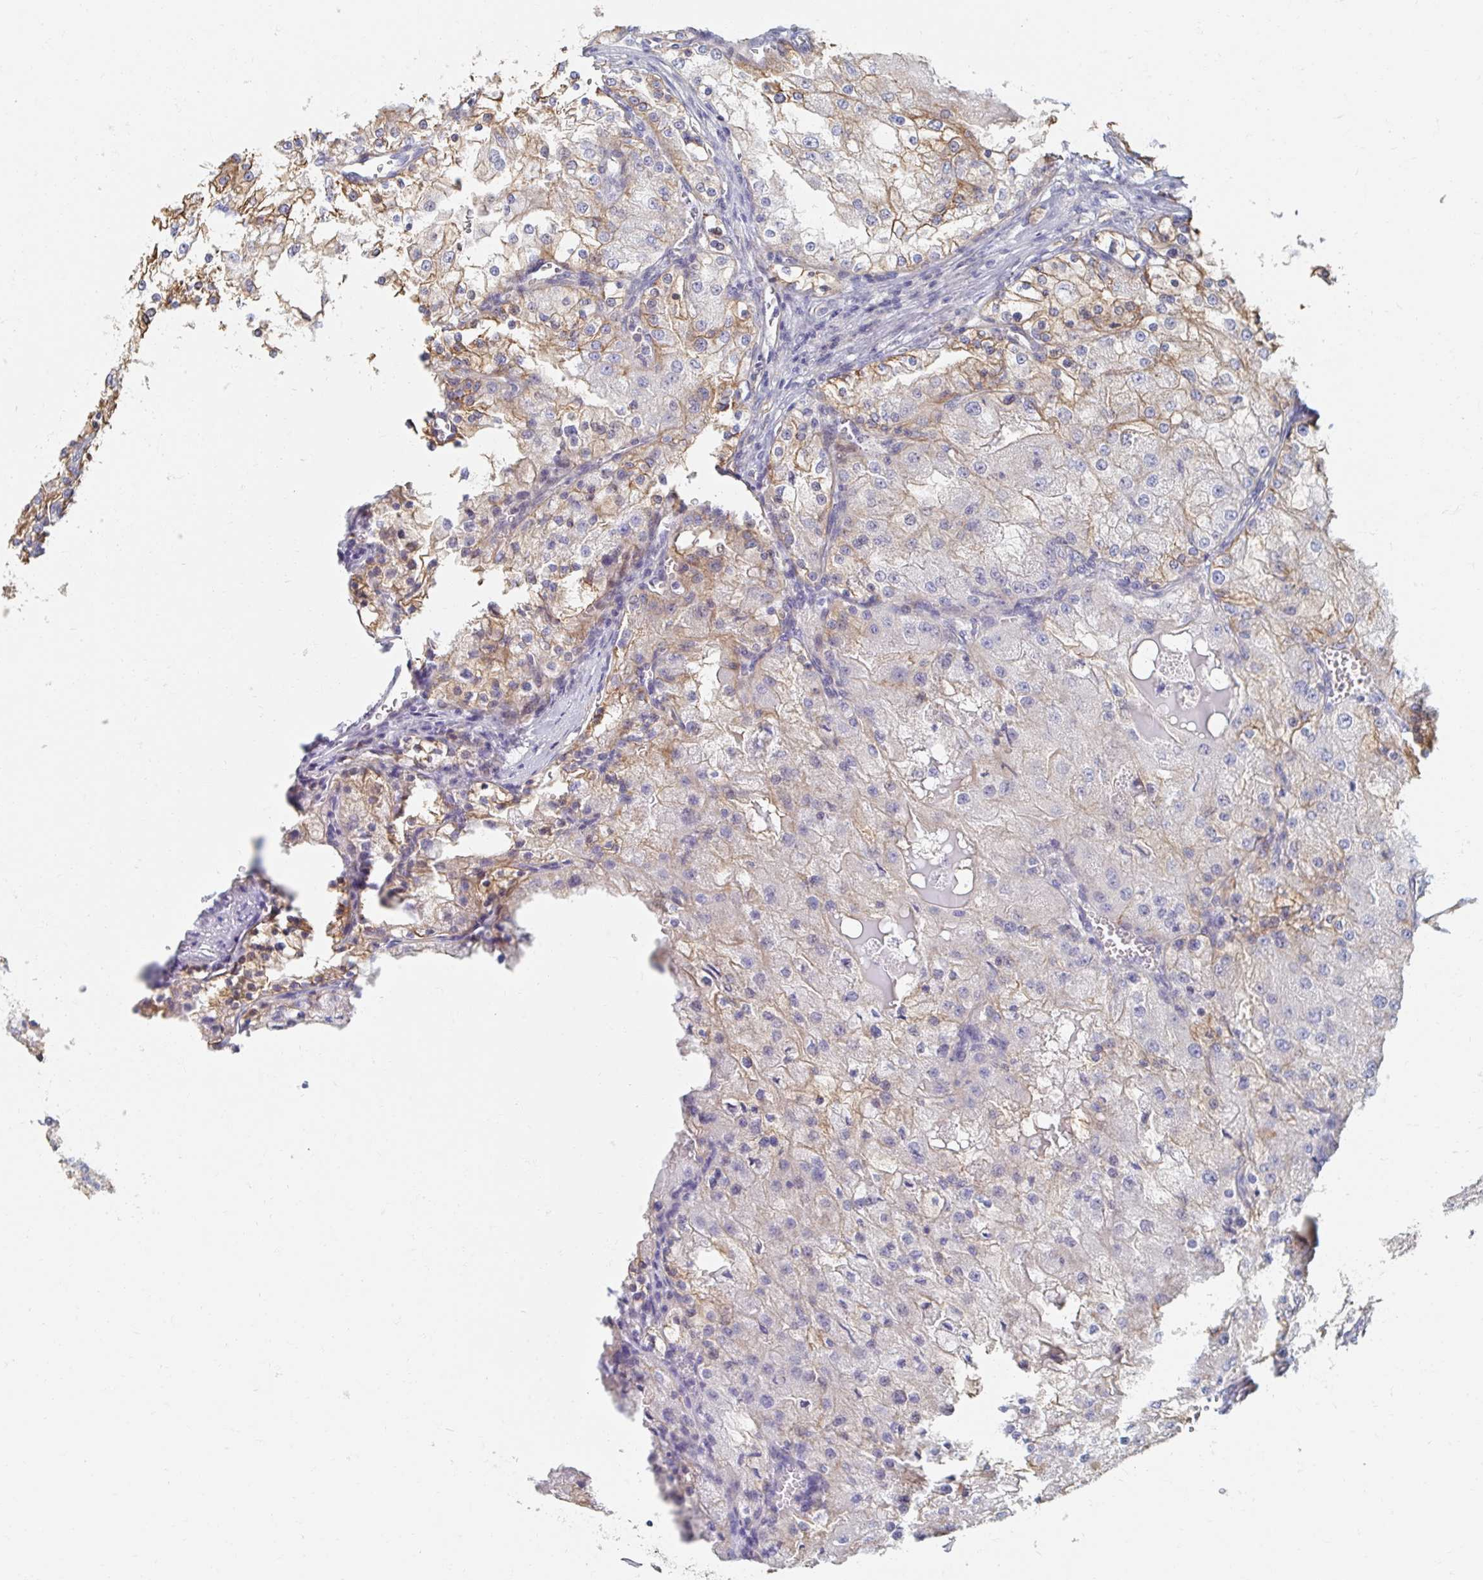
{"staining": {"intensity": "moderate", "quantity": "25%-75%", "location": "cytoplasmic/membranous"}, "tissue": "renal cancer", "cell_type": "Tumor cells", "image_type": "cancer", "snomed": [{"axis": "morphology", "description": "Adenocarcinoma, NOS"}, {"axis": "topography", "description": "Kidney"}], "caption": "Renal cancer (adenocarcinoma) was stained to show a protein in brown. There is medium levels of moderate cytoplasmic/membranous staining in about 25%-75% of tumor cells.", "gene": "MYLK2", "patient": {"sex": "female", "age": 74}}